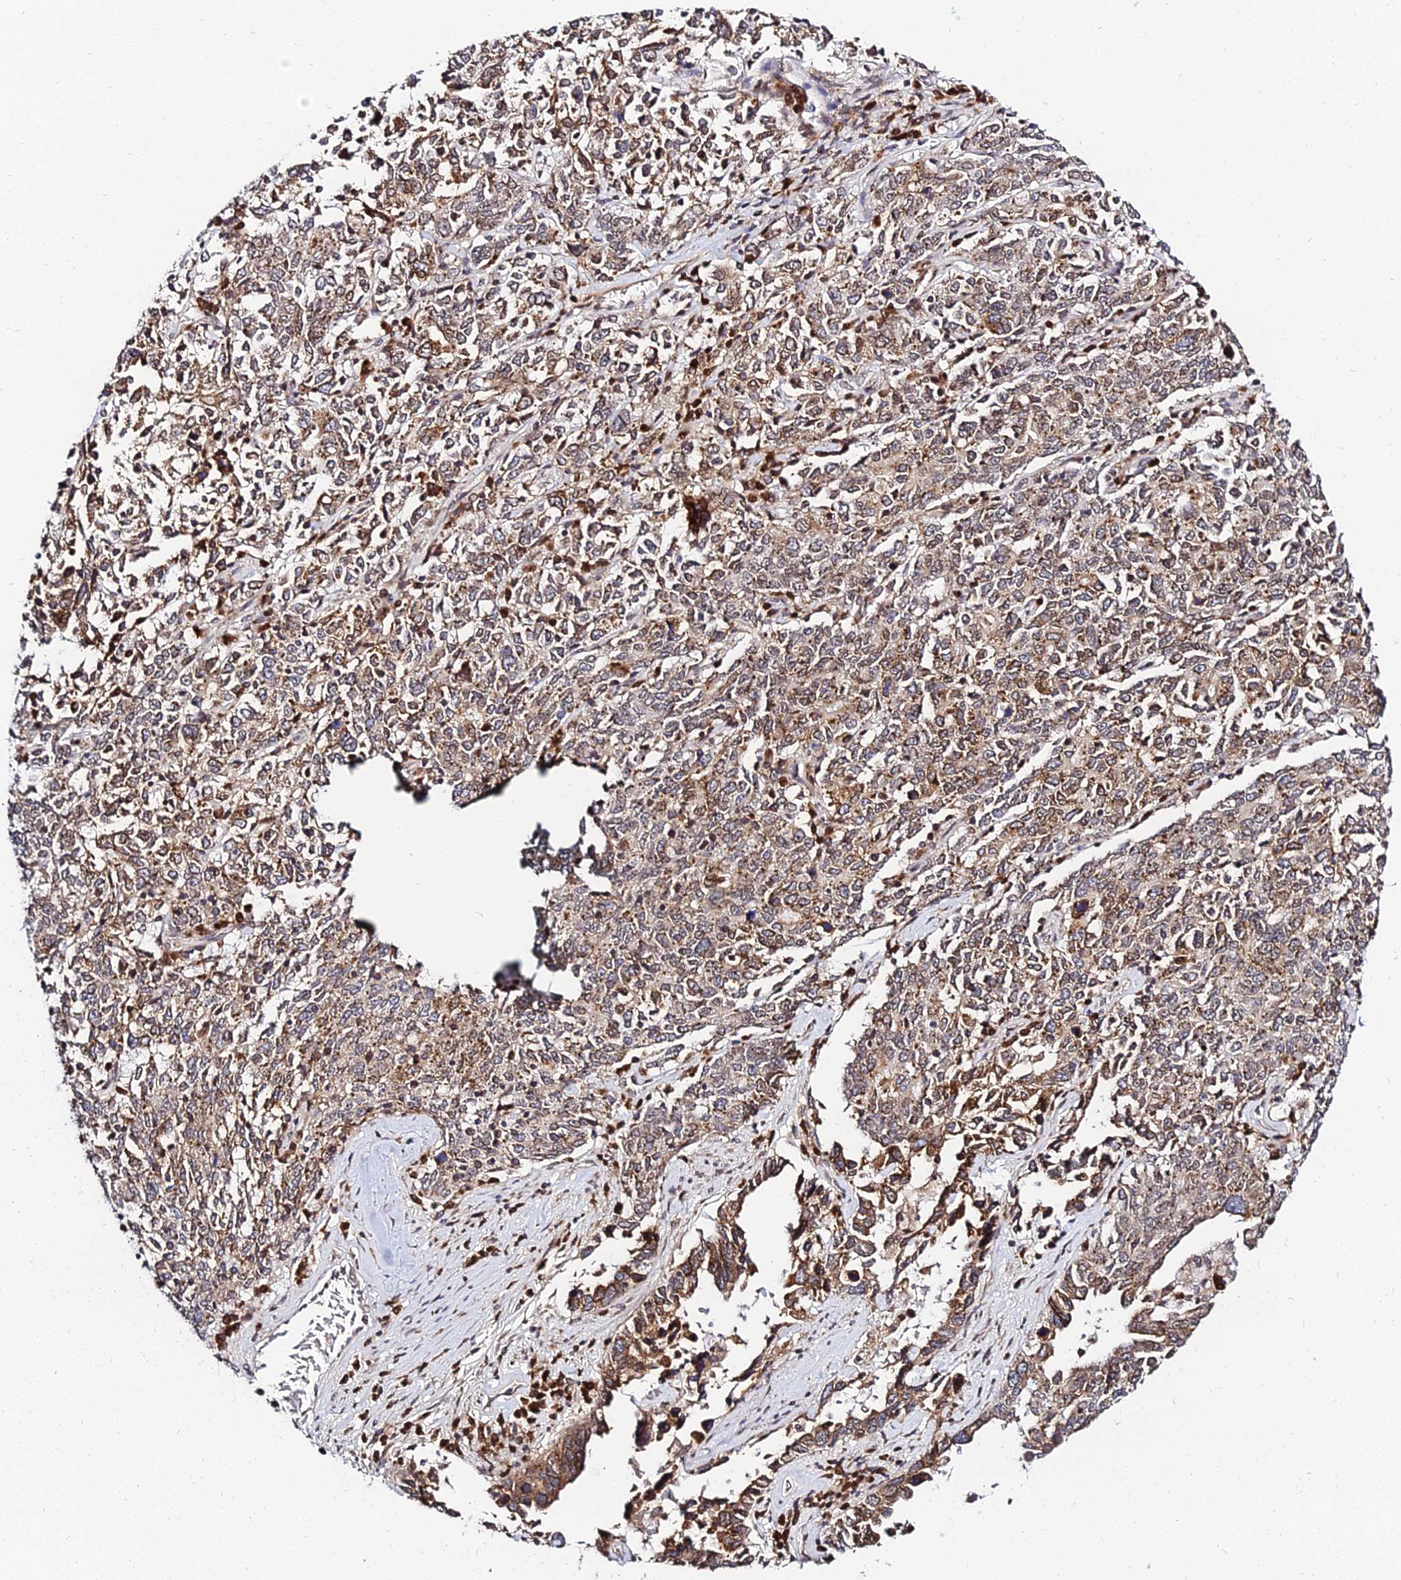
{"staining": {"intensity": "moderate", "quantity": ">75%", "location": "cytoplasmic/membranous"}, "tissue": "ovarian cancer", "cell_type": "Tumor cells", "image_type": "cancer", "snomed": [{"axis": "morphology", "description": "Carcinoma, endometroid"}, {"axis": "topography", "description": "Ovary"}], "caption": "Immunohistochemical staining of ovarian cancer reveals medium levels of moderate cytoplasmic/membranous expression in about >75% of tumor cells.", "gene": "RNF121", "patient": {"sex": "female", "age": 62}}